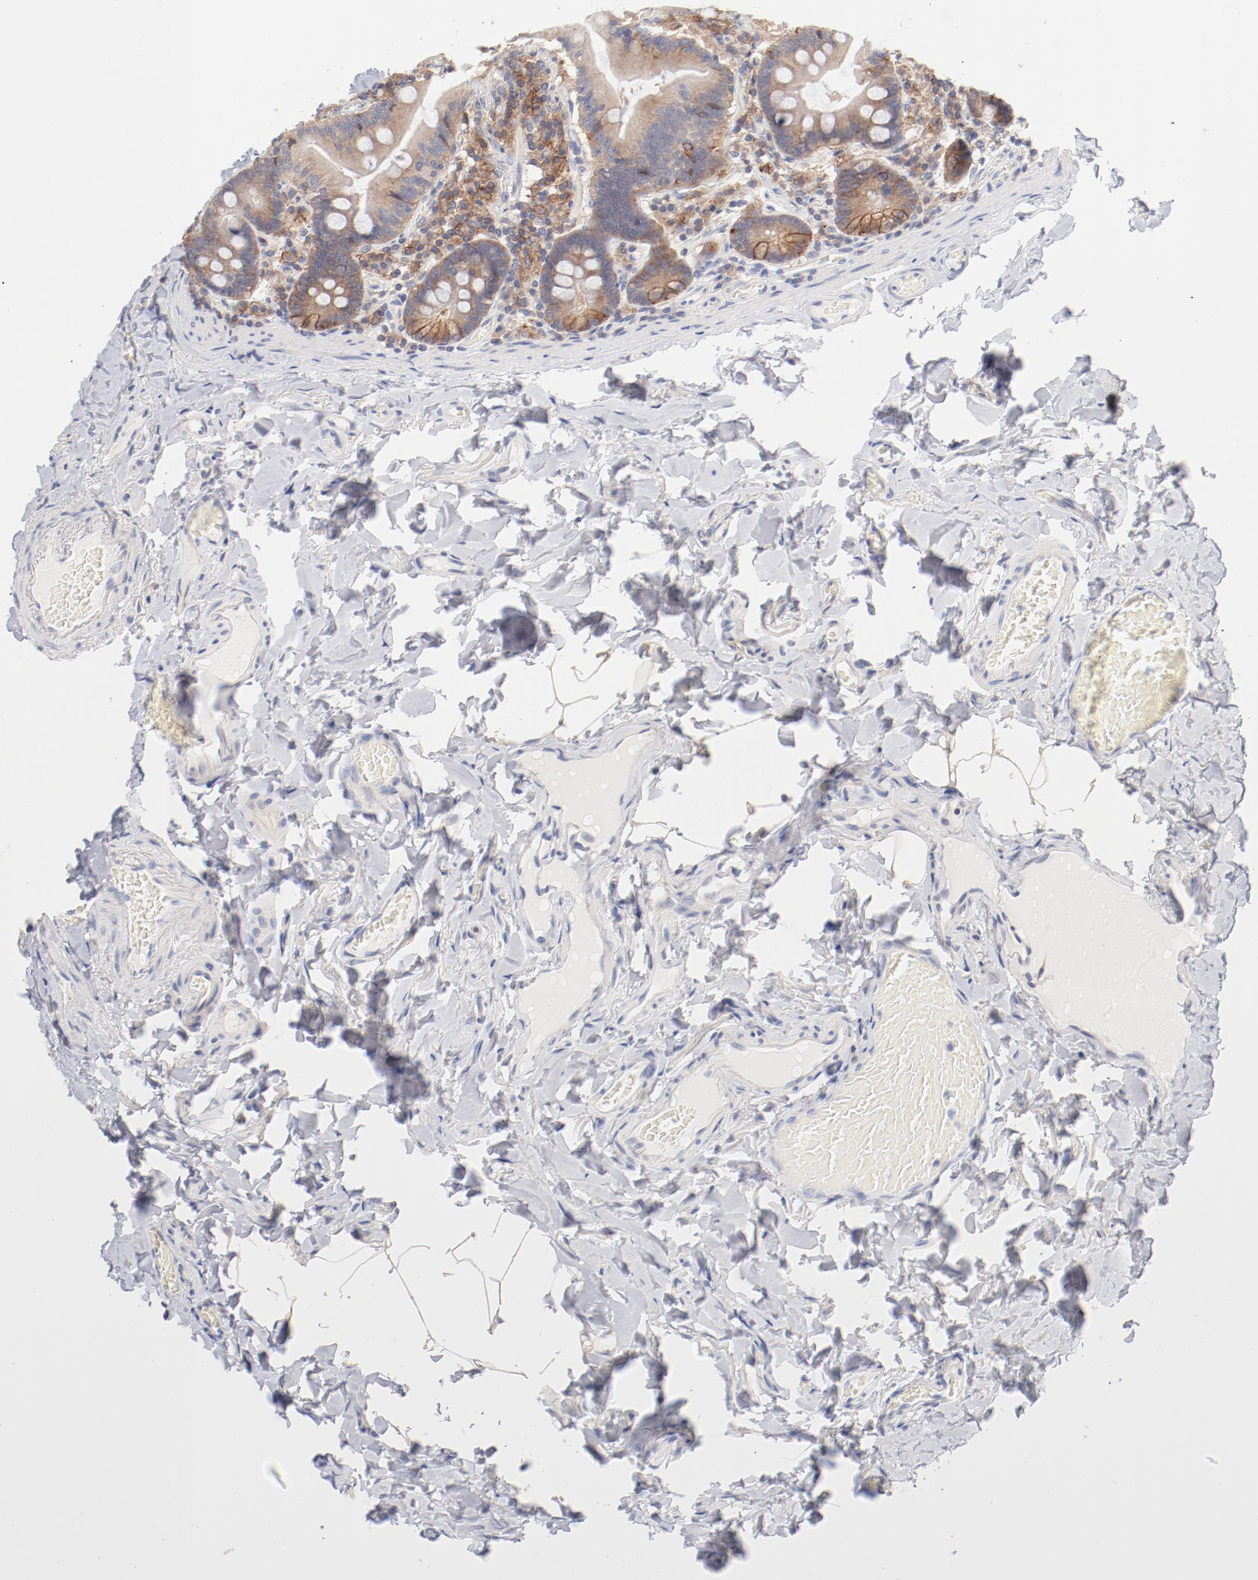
{"staining": {"intensity": "moderate", "quantity": ">75%", "location": "cytoplasmic/membranous"}, "tissue": "duodenum", "cell_type": "Glandular cells", "image_type": "normal", "snomed": [{"axis": "morphology", "description": "Normal tissue, NOS"}, {"axis": "topography", "description": "Duodenum"}], "caption": "Glandular cells demonstrate moderate cytoplasmic/membranous positivity in approximately >75% of cells in benign duodenum.", "gene": "SETD3", "patient": {"sex": "male", "age": 66}}